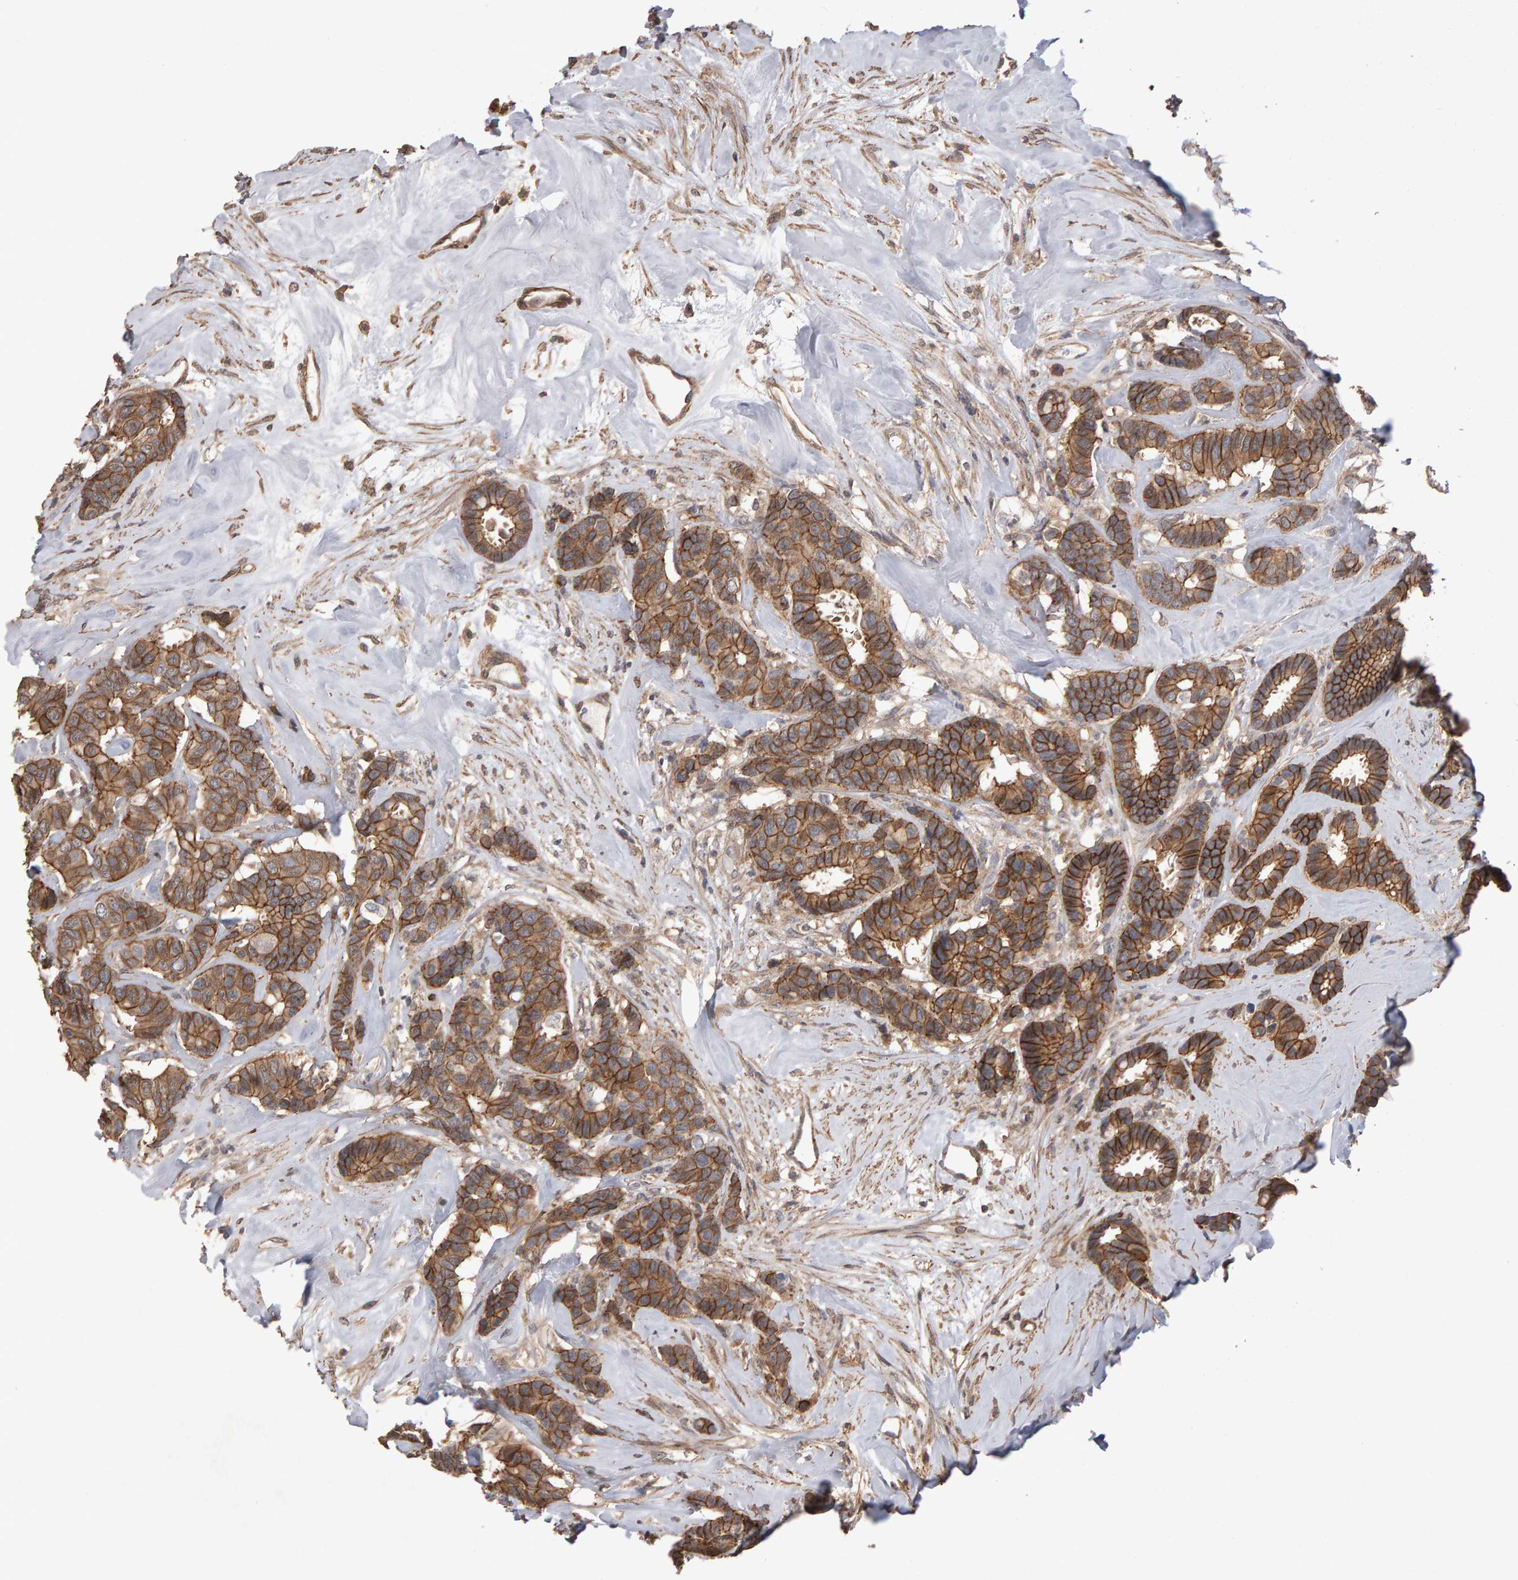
{"staining": {"intensity": "strong", "quantity": ">75%", "location": "cytoplasmic/membranous"}, "tissue": "breast cancer", "cell_type": "Tumor cells", "image_type": "cancer", "snomed": [{"axis": "morphology", "description": "Duct carcinoma"}, {"axis": "topography", "description": "Breast"}], "caption": "Immunohistochemical staining of breast cancer shows high levels of strong cytoplasmic/membranous expression in approximately >75% of tumor cells.", "gene": "SCRIB", "patient": {"sex": "female", "age": 87}}